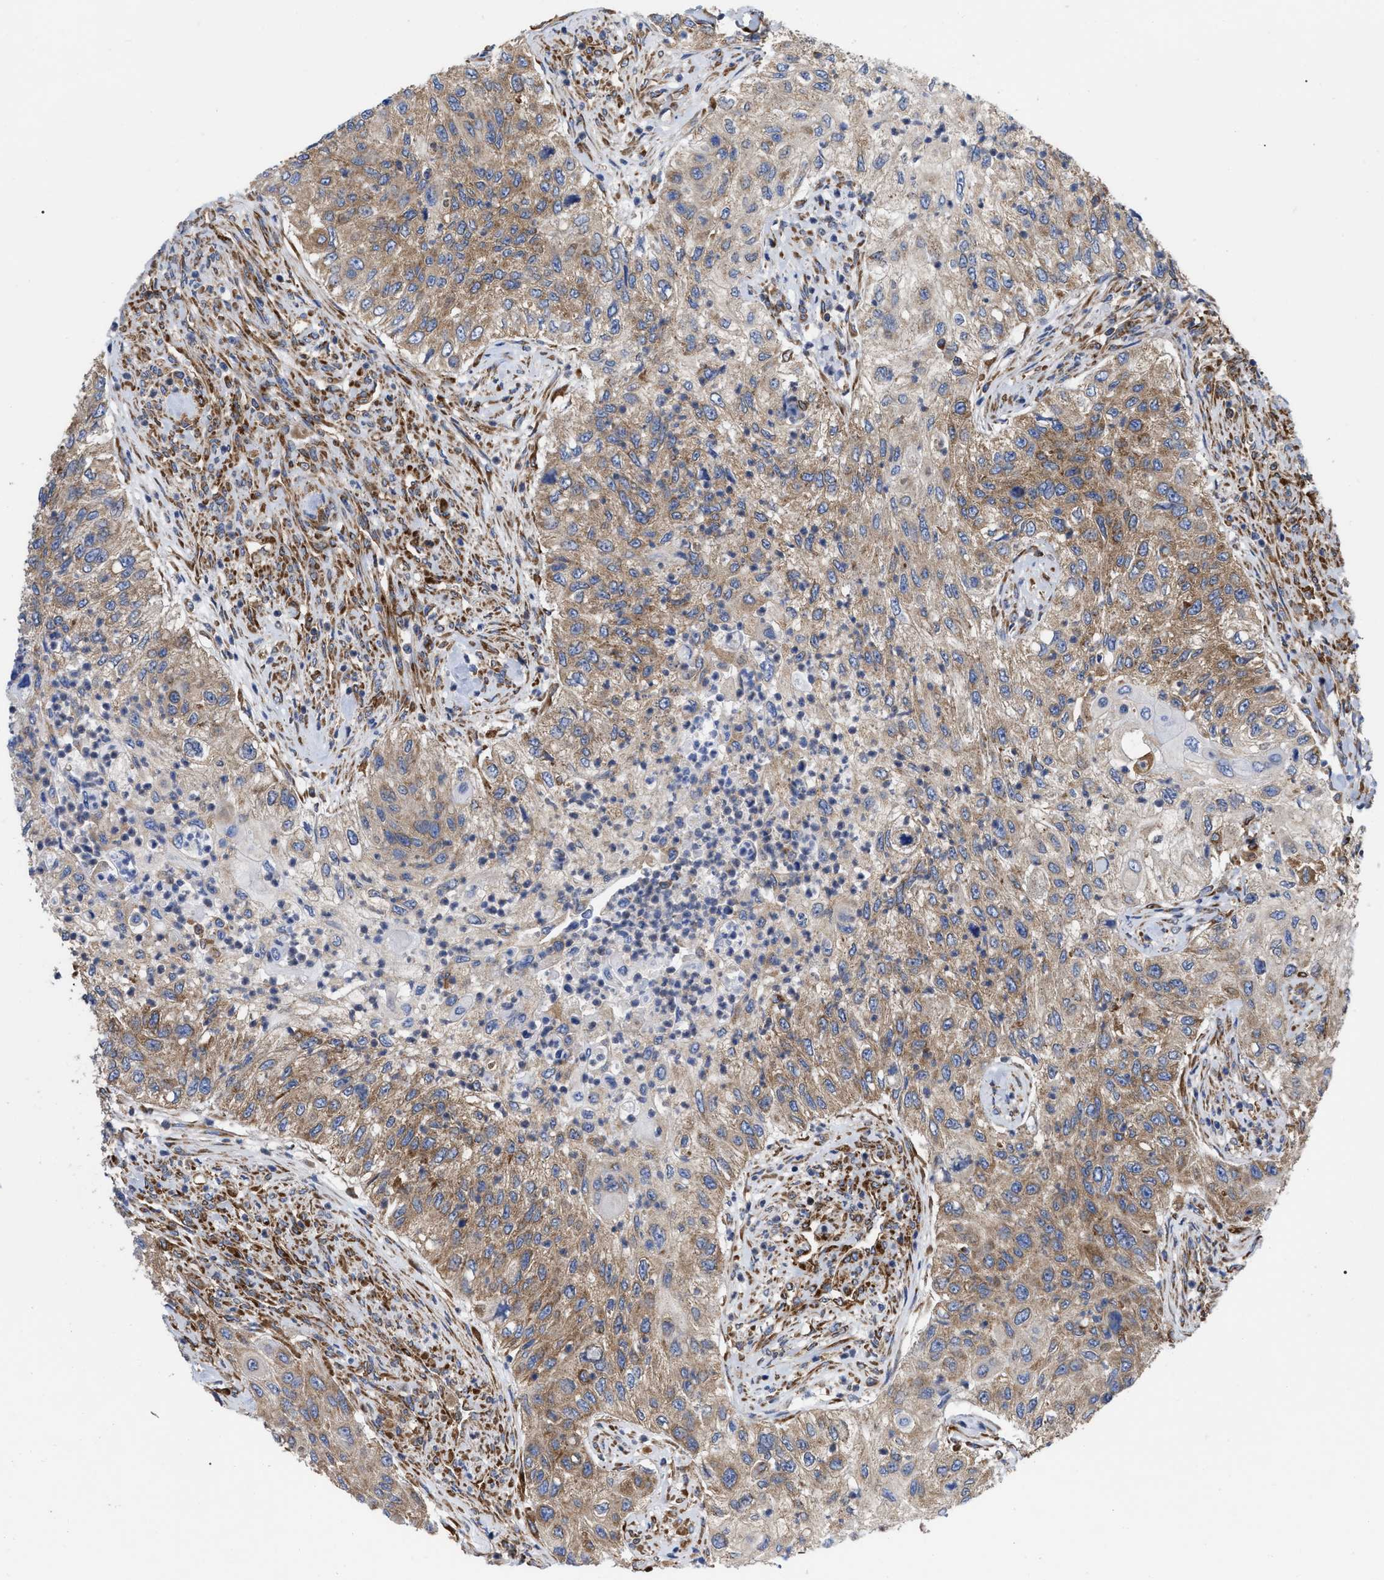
{"staining": {"intensity": "moderate", "quantity": ">75%", "location": "cytoplasmic/membranous"}, "tissue": "urothelial cancer", "cell_type": "Tumor cells", "image_type": "cancer", "snomed": [{"axis": "morphology", "description": "Urothelial carcinoma, High grade"}, {"axis": "topography", "description": "Urinary bladder"}], "caption": "DAB immunohistochemical staining of human urothelial cancer displays moderate cytoplasmic/membranous protein expression in approximately >75% of tumor cells.", "gene": "FAM120A", "patient": {"sex": "female", "age": 60}}